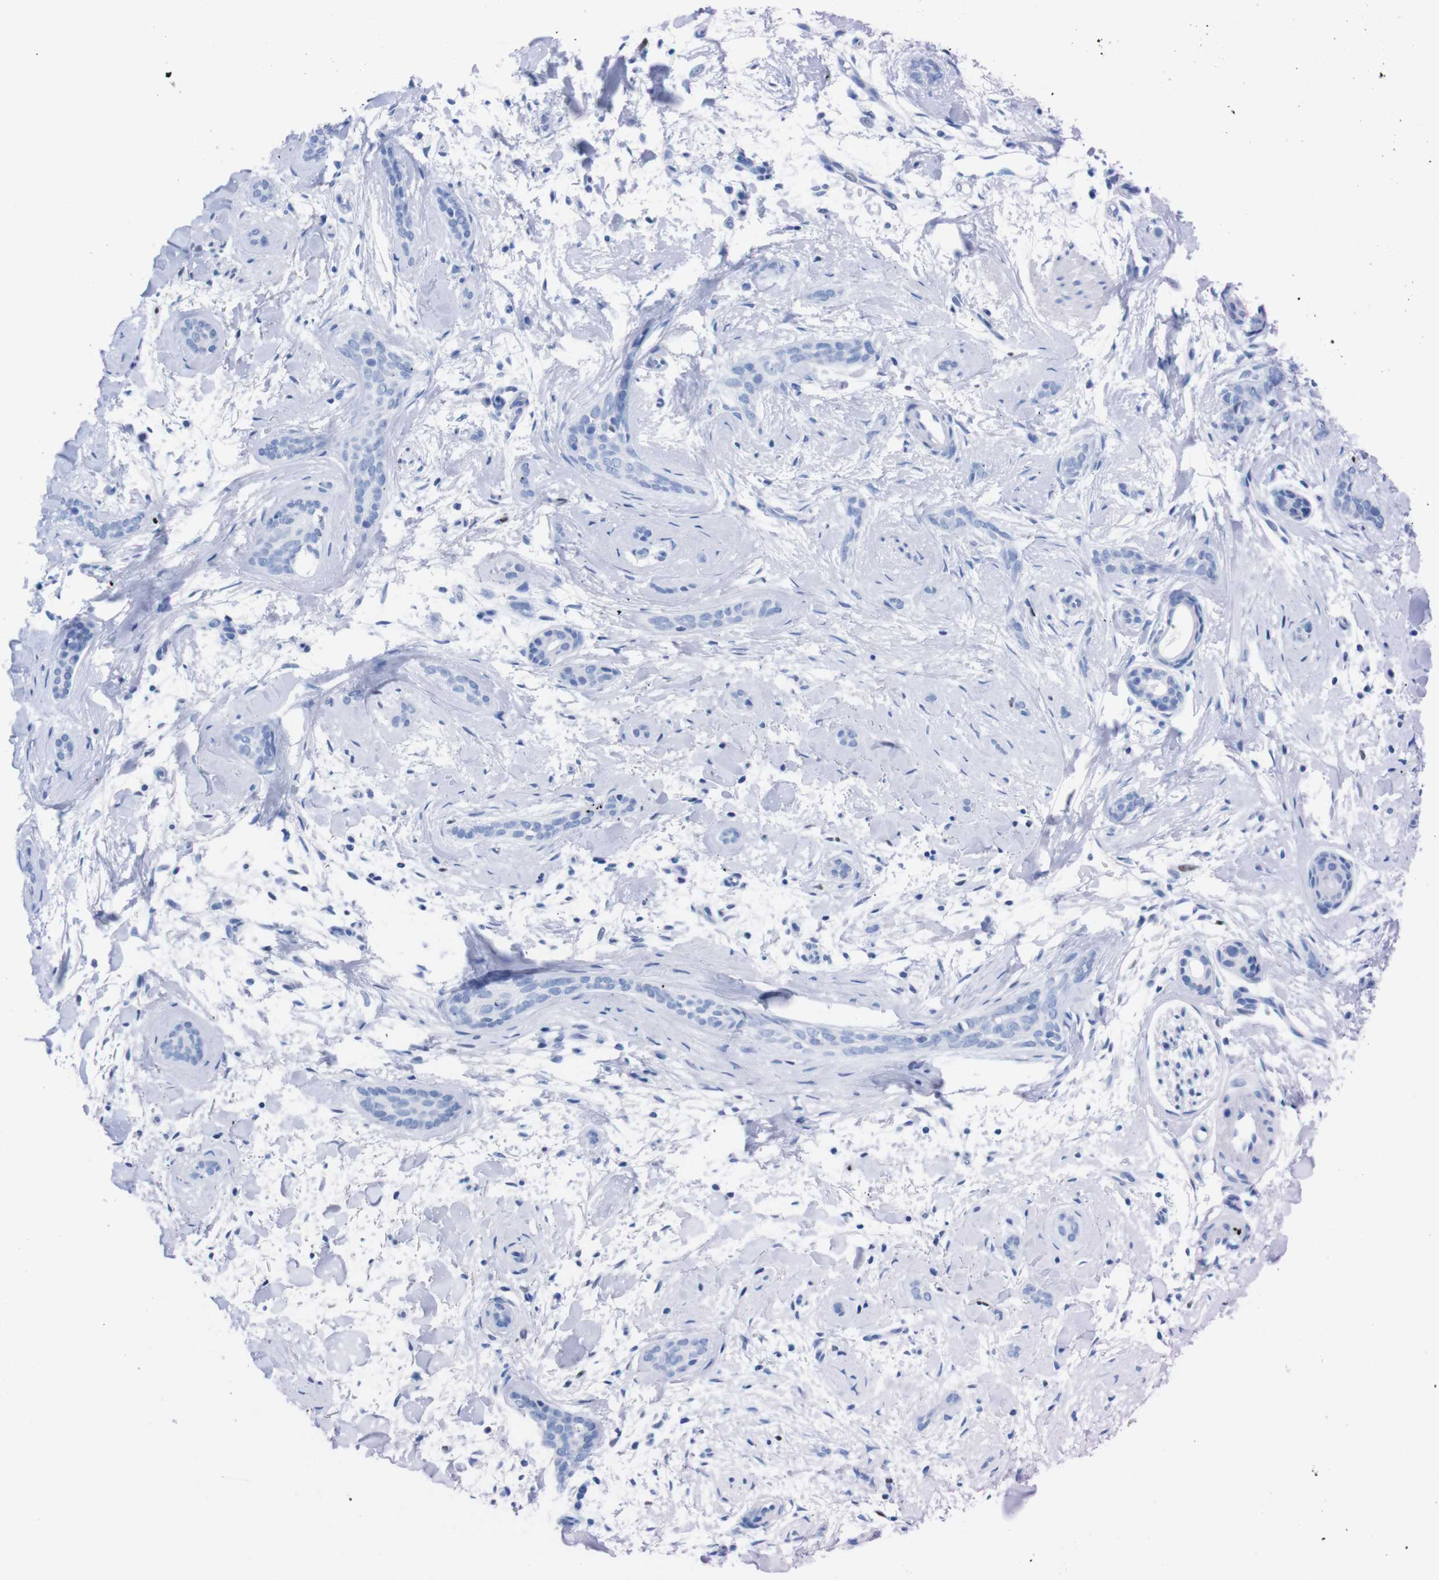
{"staining": {"intensity": "negative", "quantity": "none", "location": "none"}, "tissue": "skin cancer", "cell_type": "Tumor cells", "image_type": "cancer", "snomed": [{"axis": "morphology", "description": "Basal cell carcinoma"}, {"axis": "morphology", "description": "Adnexal tumor, benign"}, {"axis": "topography", "description": "Skin"}], "caption": "Human skin cancer (benign adnexal tumor) stained for a protein using immunohistochemistry displays no staining in tumor cells.", "gene": "P2RY12", "patient": {"sex": "female", "age": 42}}